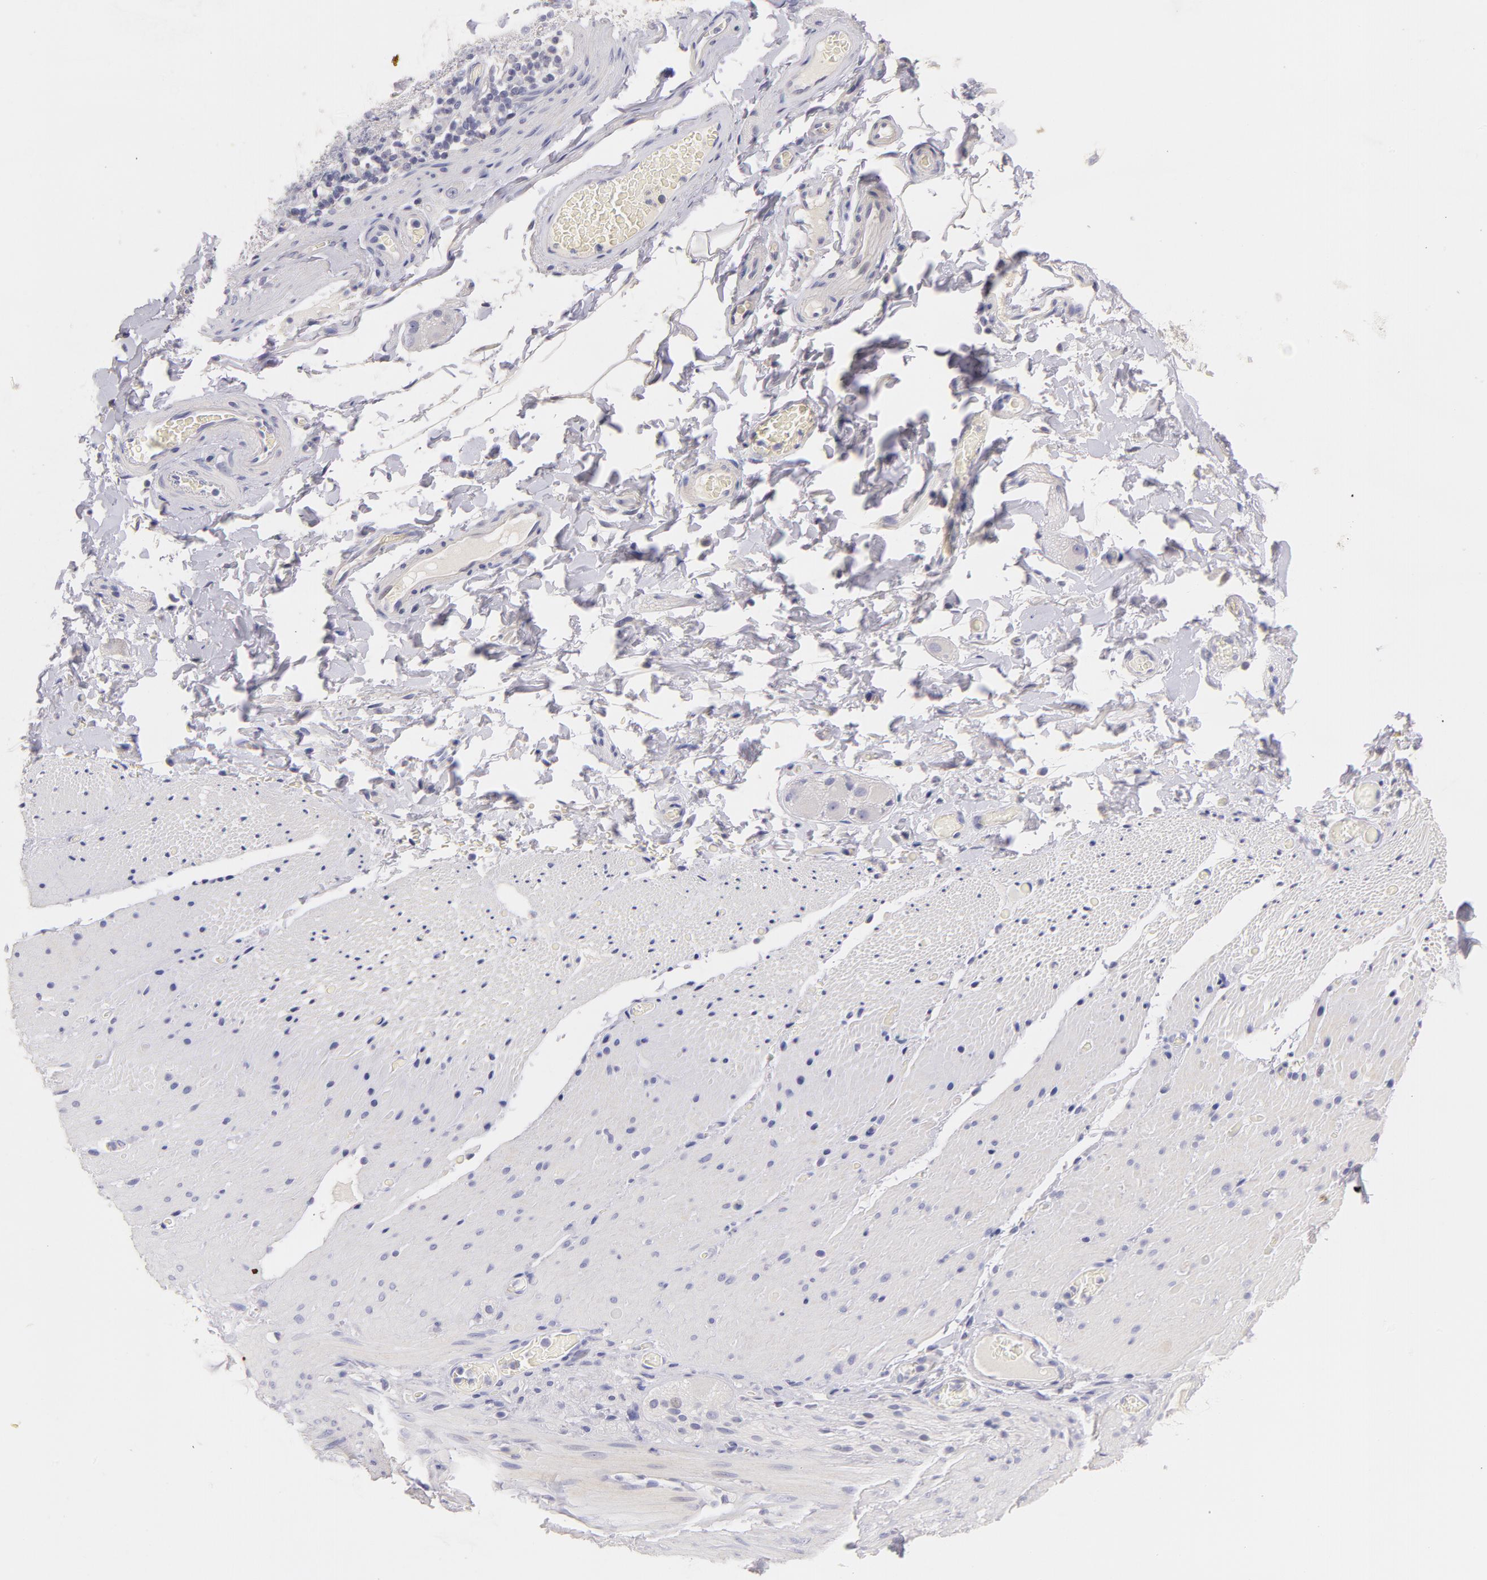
{"staining": {"intensity": "negative", "quantity": "none", "location": "none"}, "tissue": "adipose tissue", "cell_type": "Adipocytes", "image_type": "normal", "snomed": [{"axis": "morphology", "description": "Normal tissue, NOS"}, {"axis": "topography", "description": "Duodenum"}], "caption": "The micrograph reveals no significant staining in adipocytes of adipose tissue.", "gene": "CD44", "patient": {"sex": "male", "age": 63}}